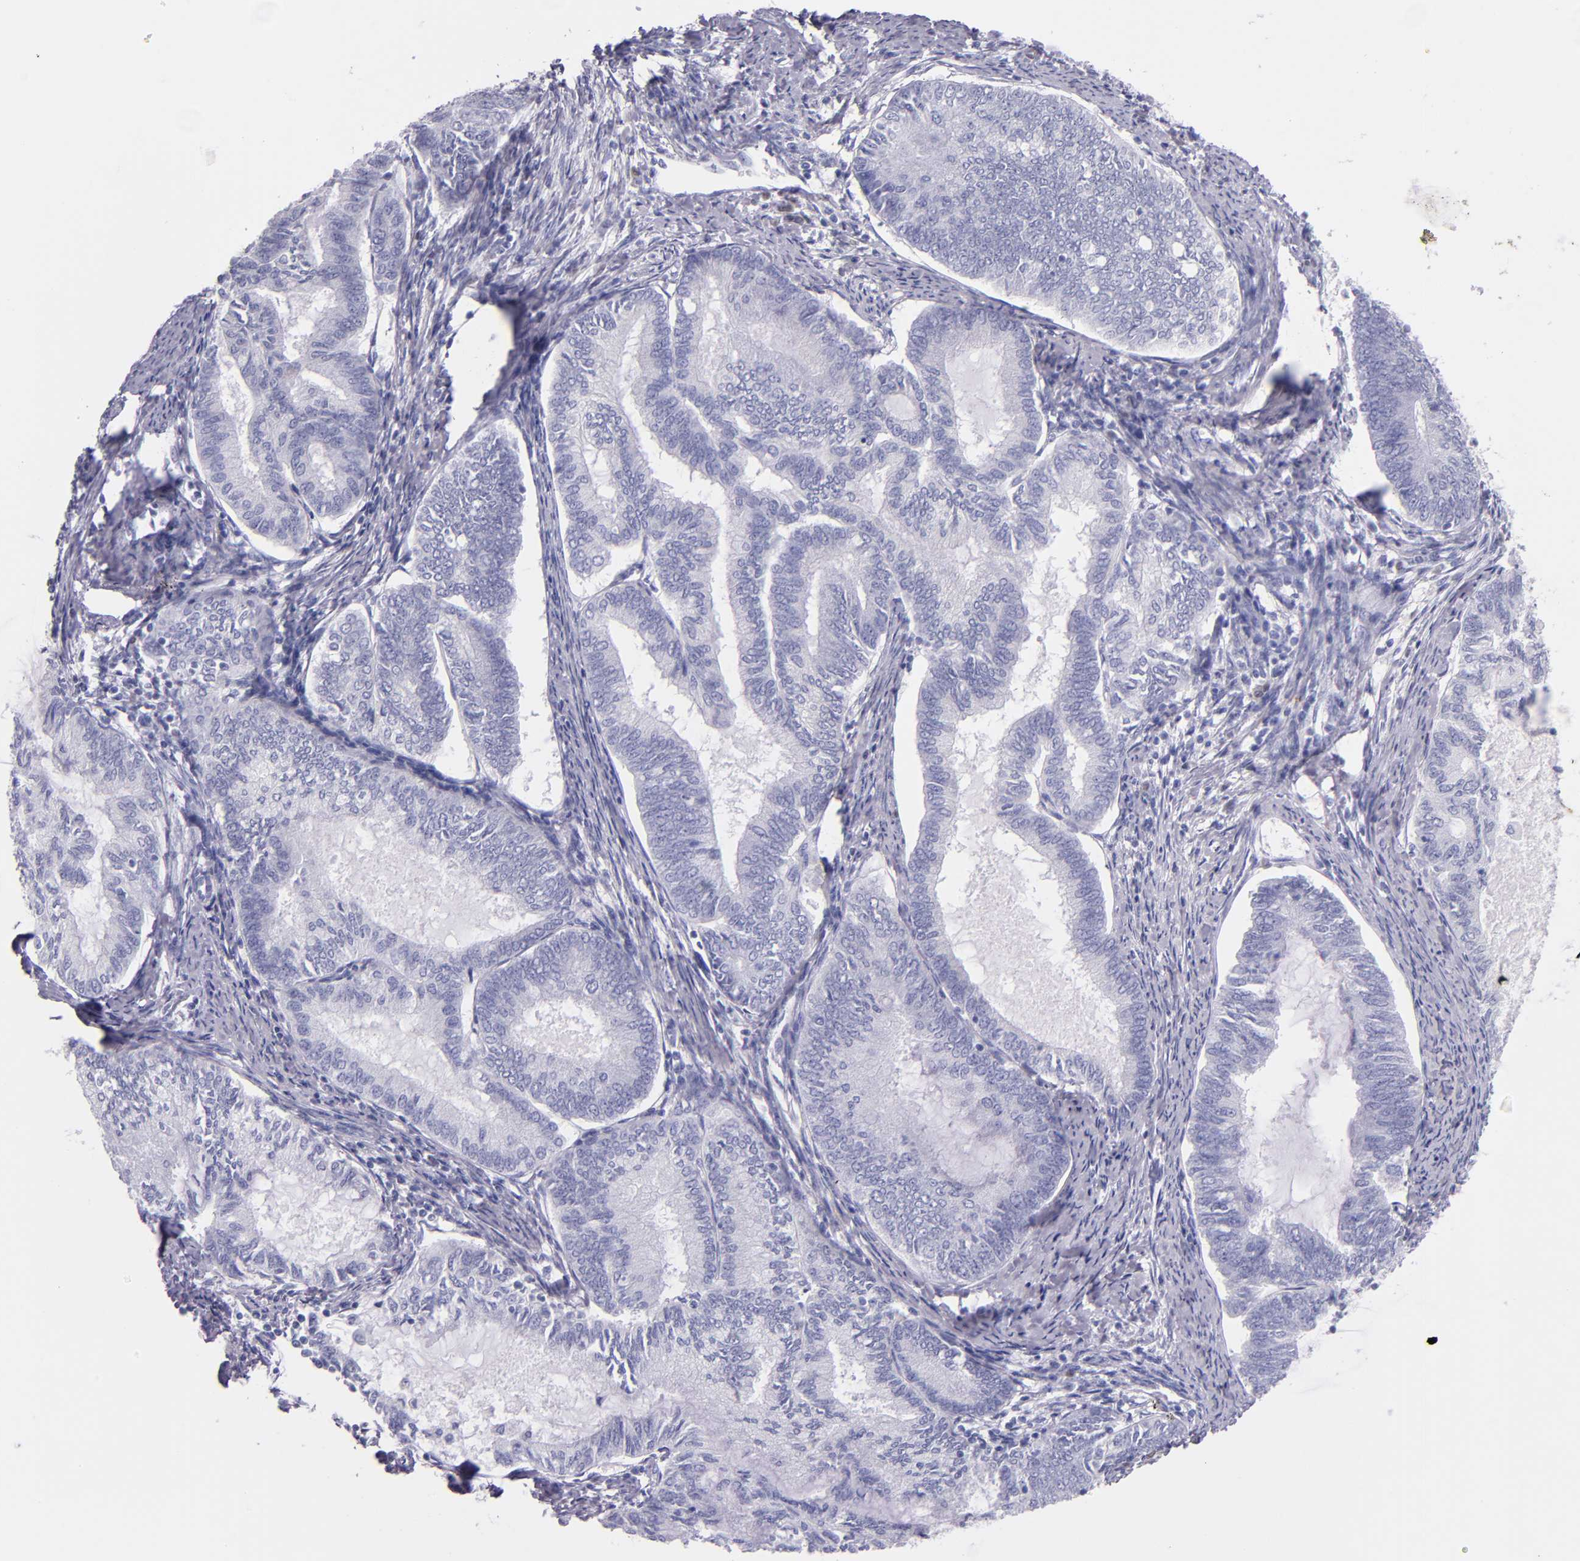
{"staining": {"intensity": "negative", "quantity": "none", "location": "none"}, "tissue": "endometrial cancer", "cell_type": "Tumor cells", "image_type": "cancer", "snomed": [{"axis": "morphology", "description": "Adenocarcinoma, NOS"}, {"axis": "topography", "description": "Endometrium"}], "caption": "The image shows no staining of tumor cells in endometrial cancer (adenocarcinoma).", "gene": "IRF4", "patient": {"sex": "female", "age": 86}}